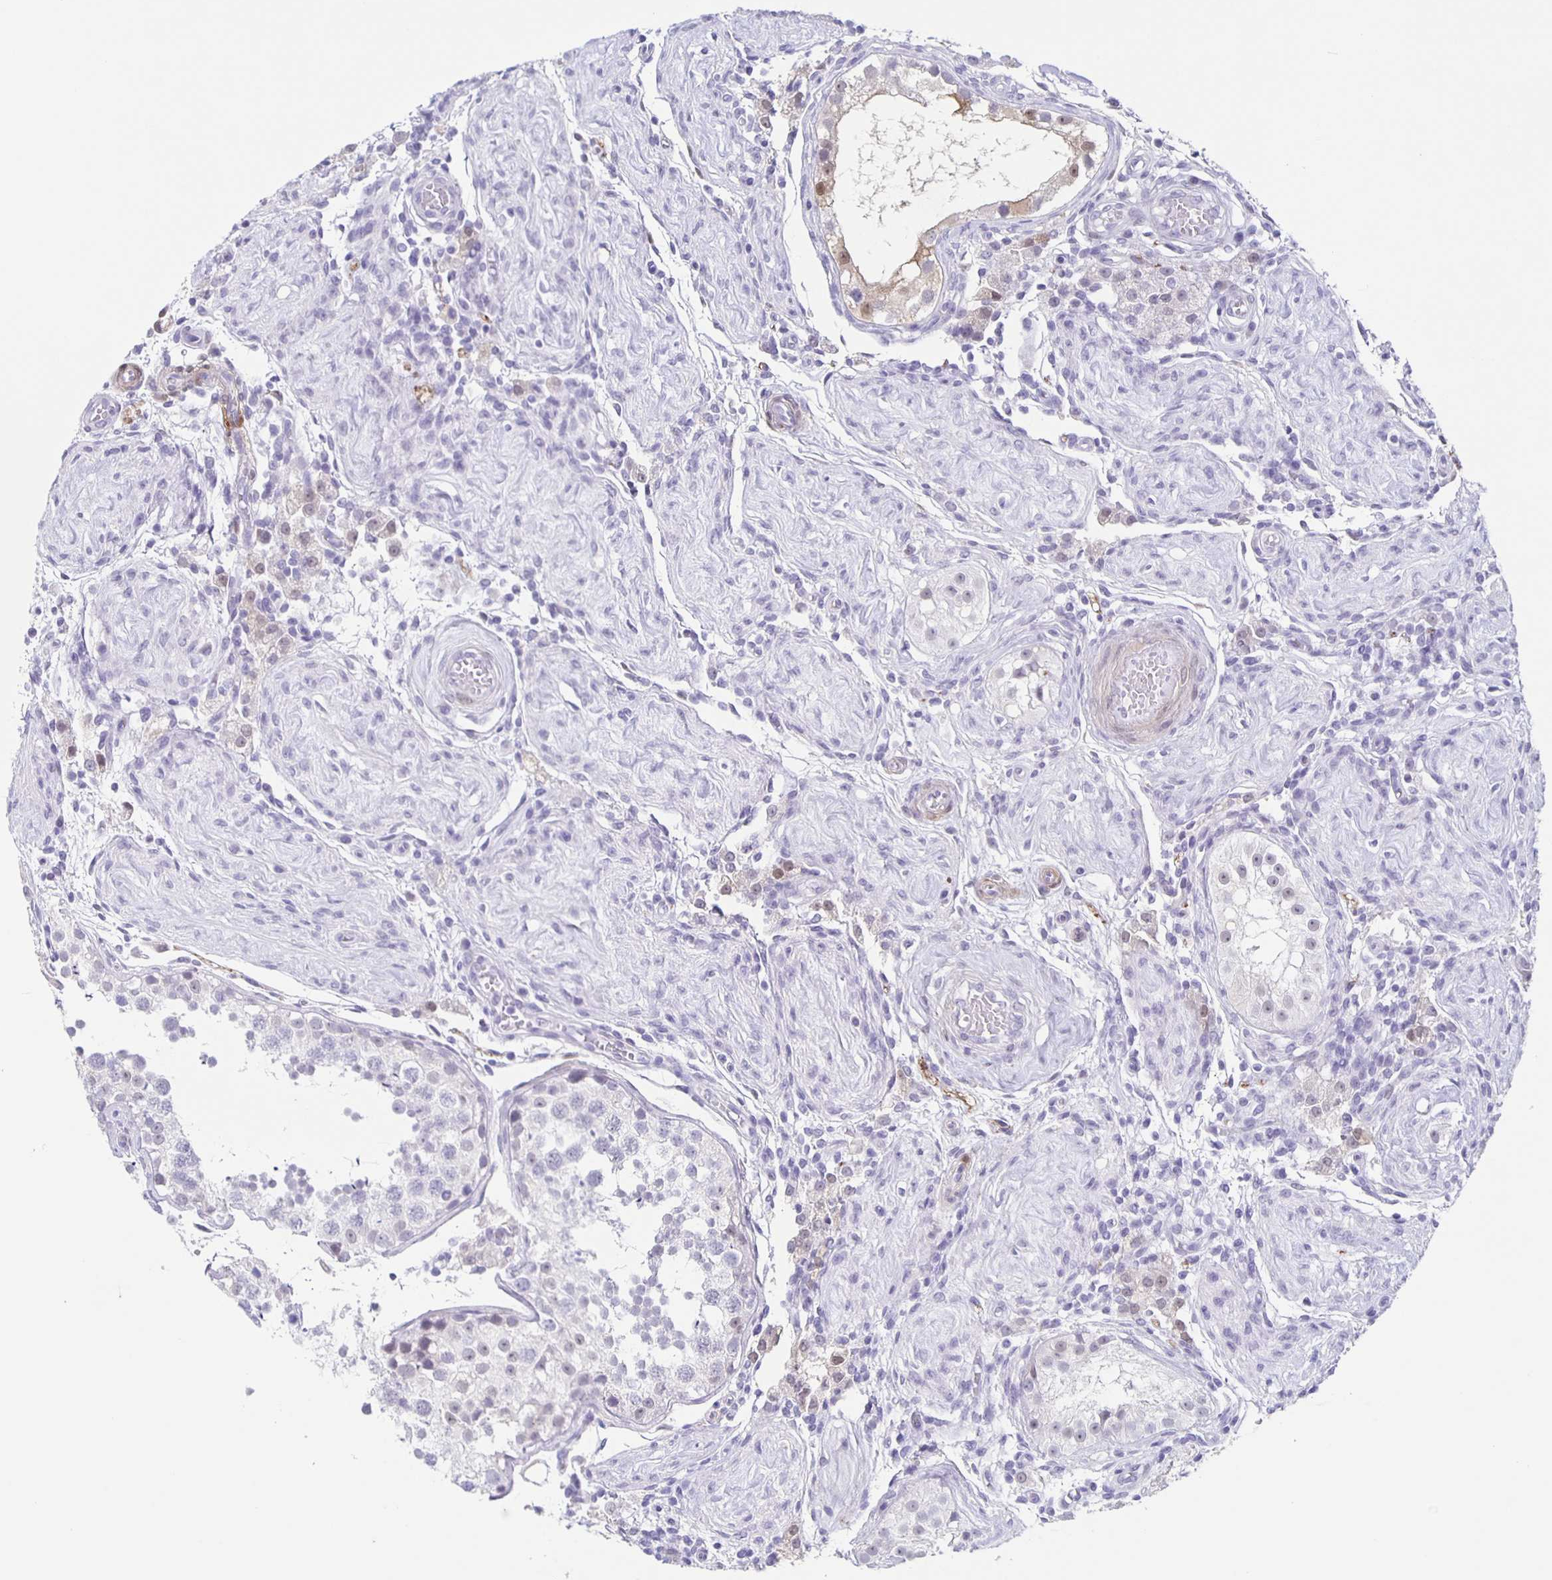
{"staining": {"intensity": "moderate", "quantity": "<25%", "location": "nuclear"}, "tissue": "testis", "cell_type": "Cells in seminiferous ducts", "image_type": "normal", "snomed": [{"axis": "morphology", "description": "Normal tissue, NOS"}, {"axis": "morphology", "description": "Seminoma, NOS"}, {"axis": "topography", "description": "Testis"}], "caption": "Cells in seminiferous ducts reveal low levels of moderate nuclear expression in approximately <25% of cells in normal testis. (DAB (3,3'-diaminobenzidine) IHC with brightfield microscopy, high magnification).", "gene": "TPPP", "patient": {"sex": "male", "age": 29}}